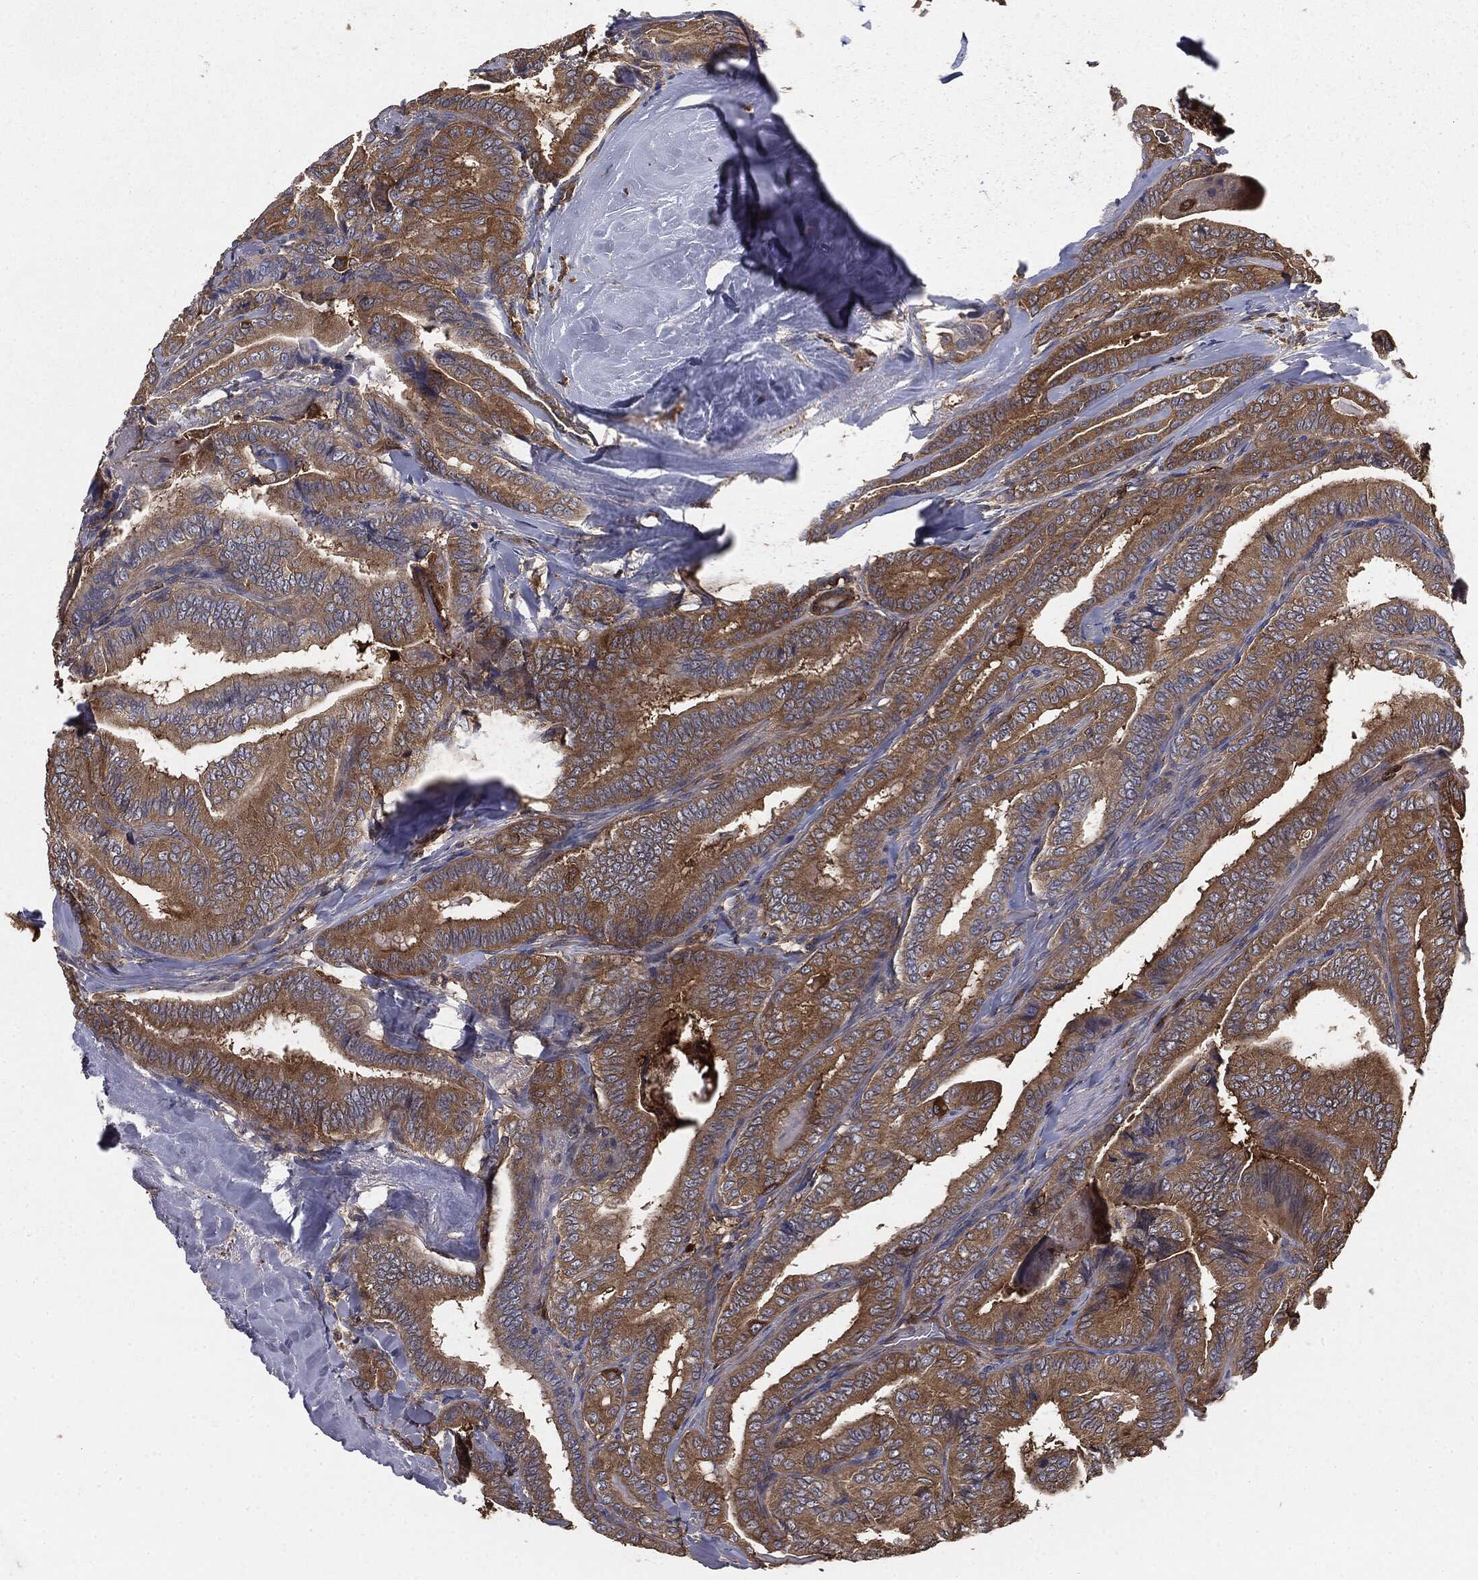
{"staining": {"intensity": "moderate", "quantity": ">75%", "location": "cytoplasmic/membranous"}, "tissue": "thyroid cancer", "cell_type": "Tumor cells", "image_type": "cancer", "snomed": [{"axis": "morphology", "description": "Papillary adenocarcinoma, NOS"}, {"axis": "topography", "description": "Thyroid gland"}], "caption": "Protein expression by immunohistochemistry (IHC) displays moderate cytoplasmic/membranous positivity in about >75% of tumor cells in thyroid papillary adenocarcinoma. The staining was performed using DAB, with brown indicating positive protein expression. Nuclei are stained blue with hematoxylin.", "gene": "GNB5", "patient": {"sex": "male", "age": 61}}